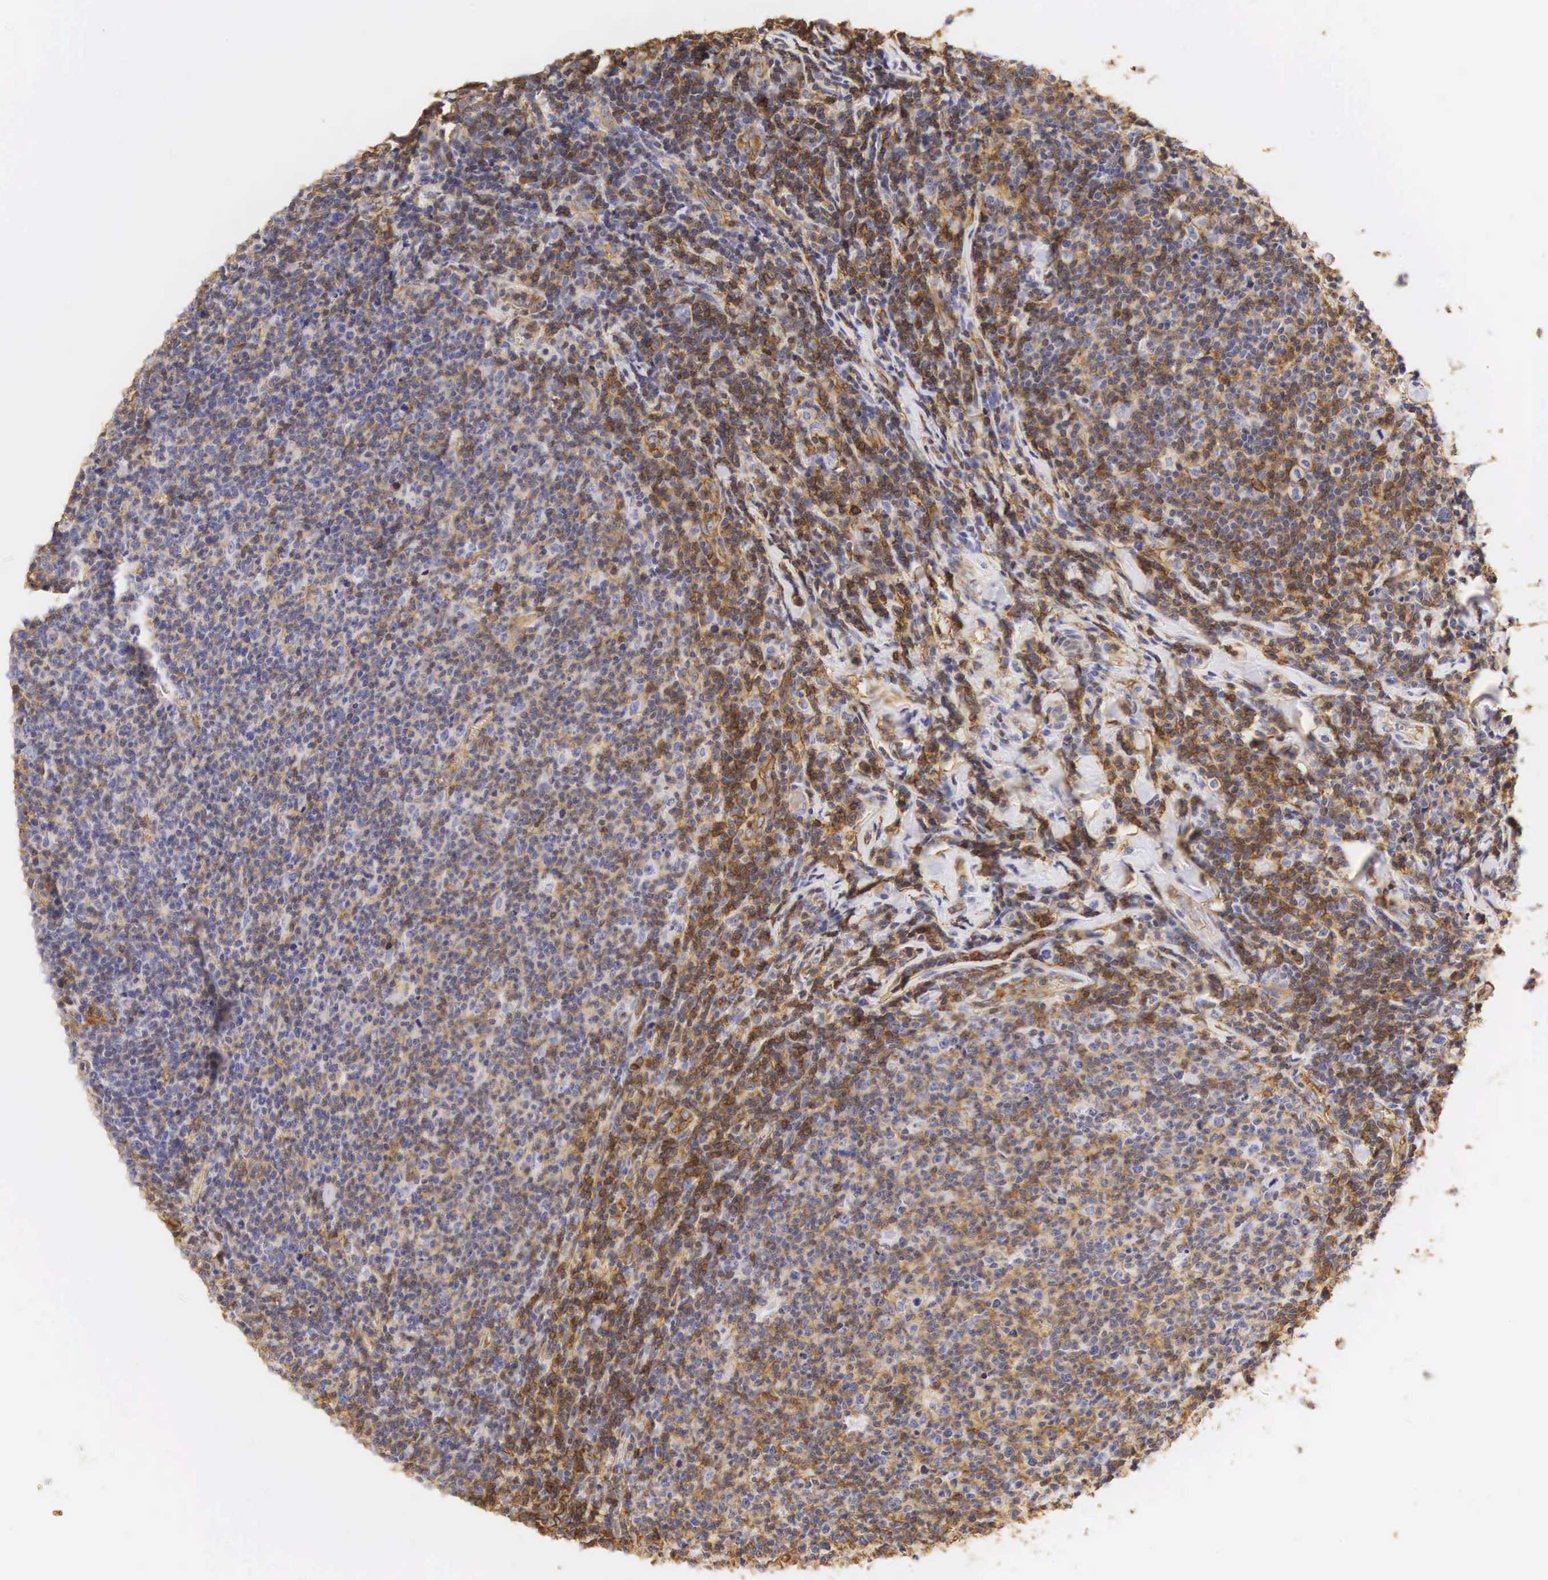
{"staining": {"intensity": "moderate", "quantity": "25%-75%", "location": "cytoplasmic/membranous"}, "tissue": "lymphoma", "cell_type": "Tumor cells", "image_type": "cancer", "snomed": [{"axis": "morphology", "description": "Malignant lymphoma, non-Hodgkin's type, Low grade"}, {"axis": "topography", "description": "Lymph node"}], "caption": "Brown immunohistochemical staining in low-grade malignant lymphoma, non-Hodgkin's type exhibits moderate cytoplasmic/membranous expression in about 25%-75% of tumor cells. The staining was performed using DAB (3,3'-diaminobenzidine) to visualize the protein expression in brown, while the nuclei were stained in blue with hematoxylin (Magnification: 20x).", "gene": "CD99", "patient": {"sex": "male", "age": 74}}